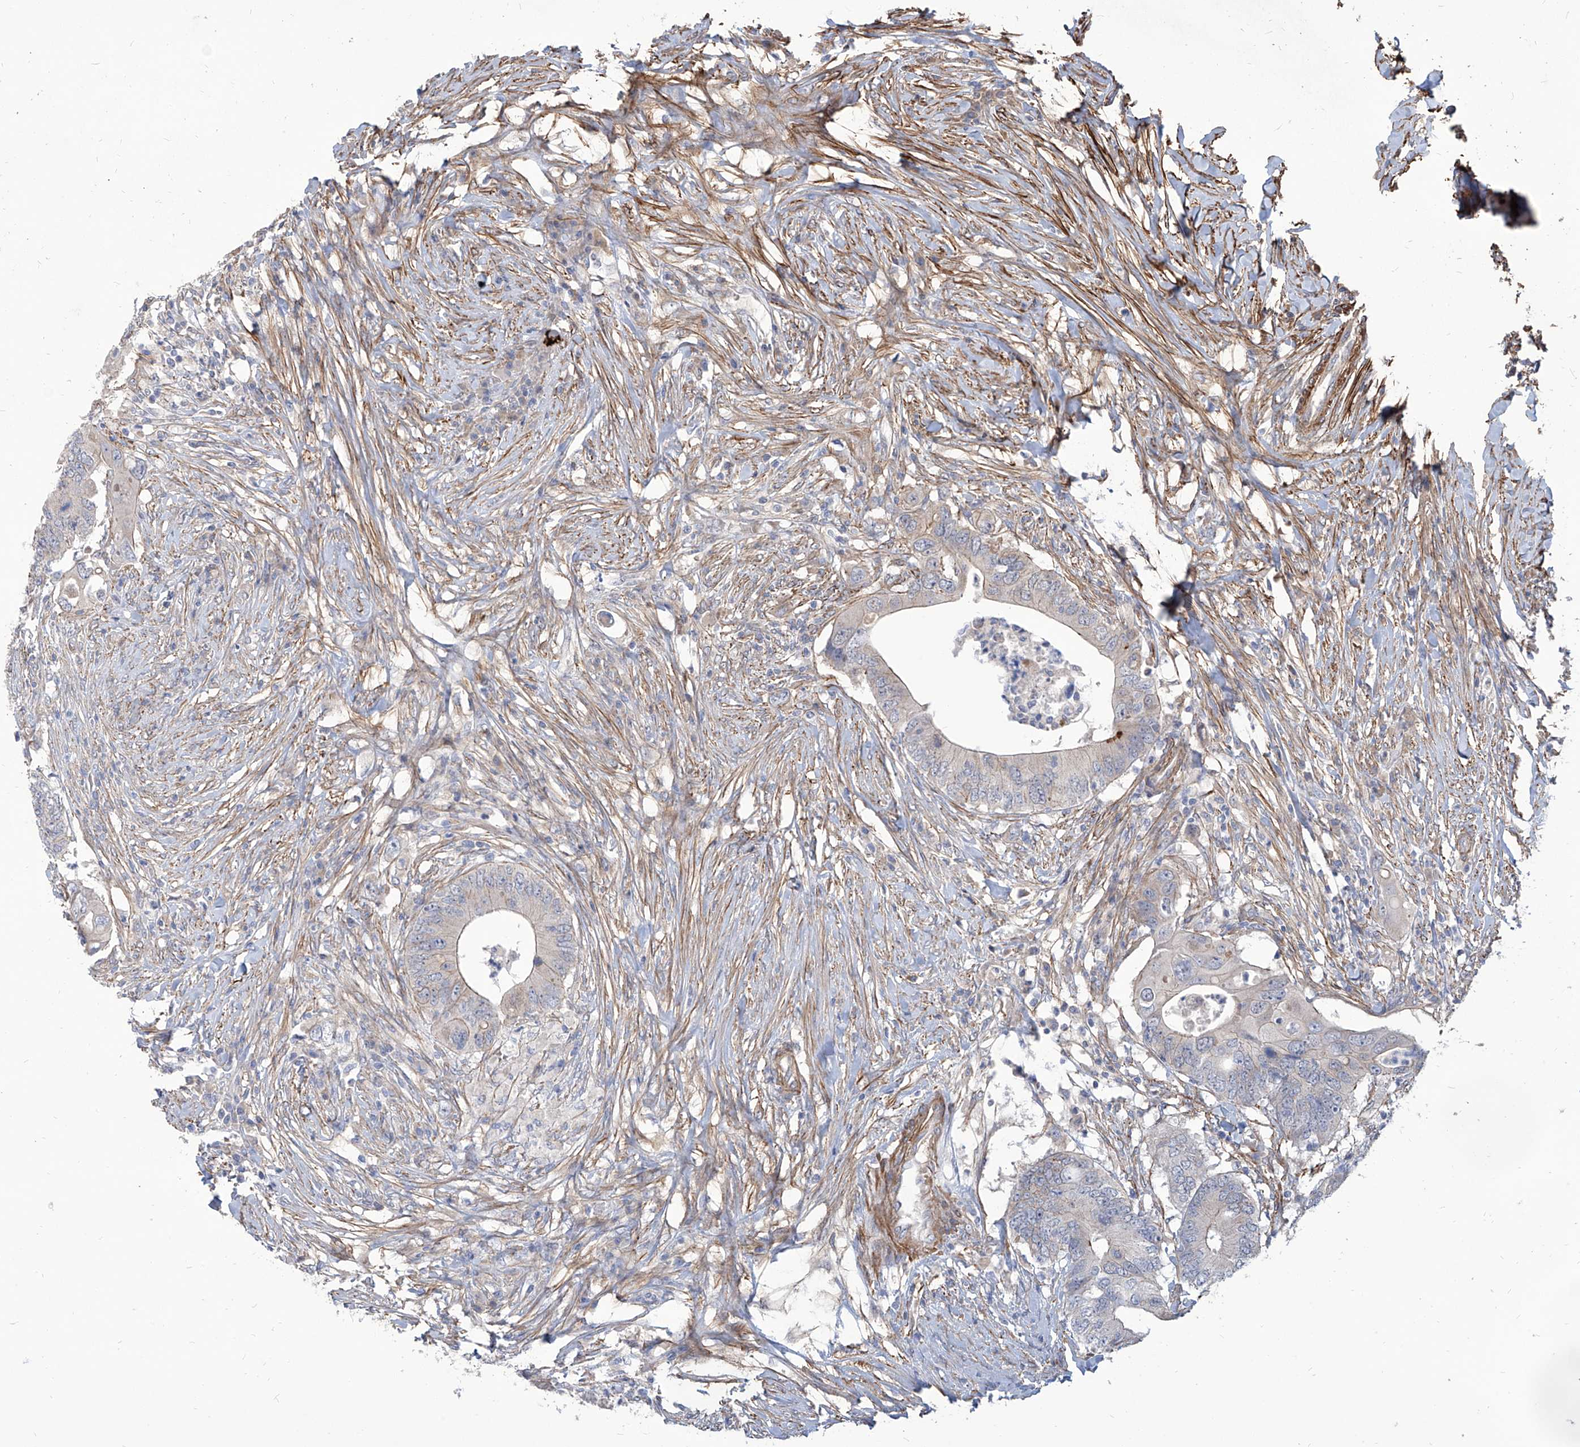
{"staining": {"intensity": "negative", "quantity": "none", "location": "none"}, "tissue": "colorectal cancer", "cell_type": "Tumor cells", "image_type": "cancer", "snomed": [{"axis": "morphology", "description": "Adenocarcinoma, NOS"}, {"axis": "topography", "description": "Colon"}], "caption": "Photomicrograph shows no significant protein positivity in tumor cells of colorectal cancer.", "gene": "FAM83B", "patient": {"sex": "male", "age": 71}}